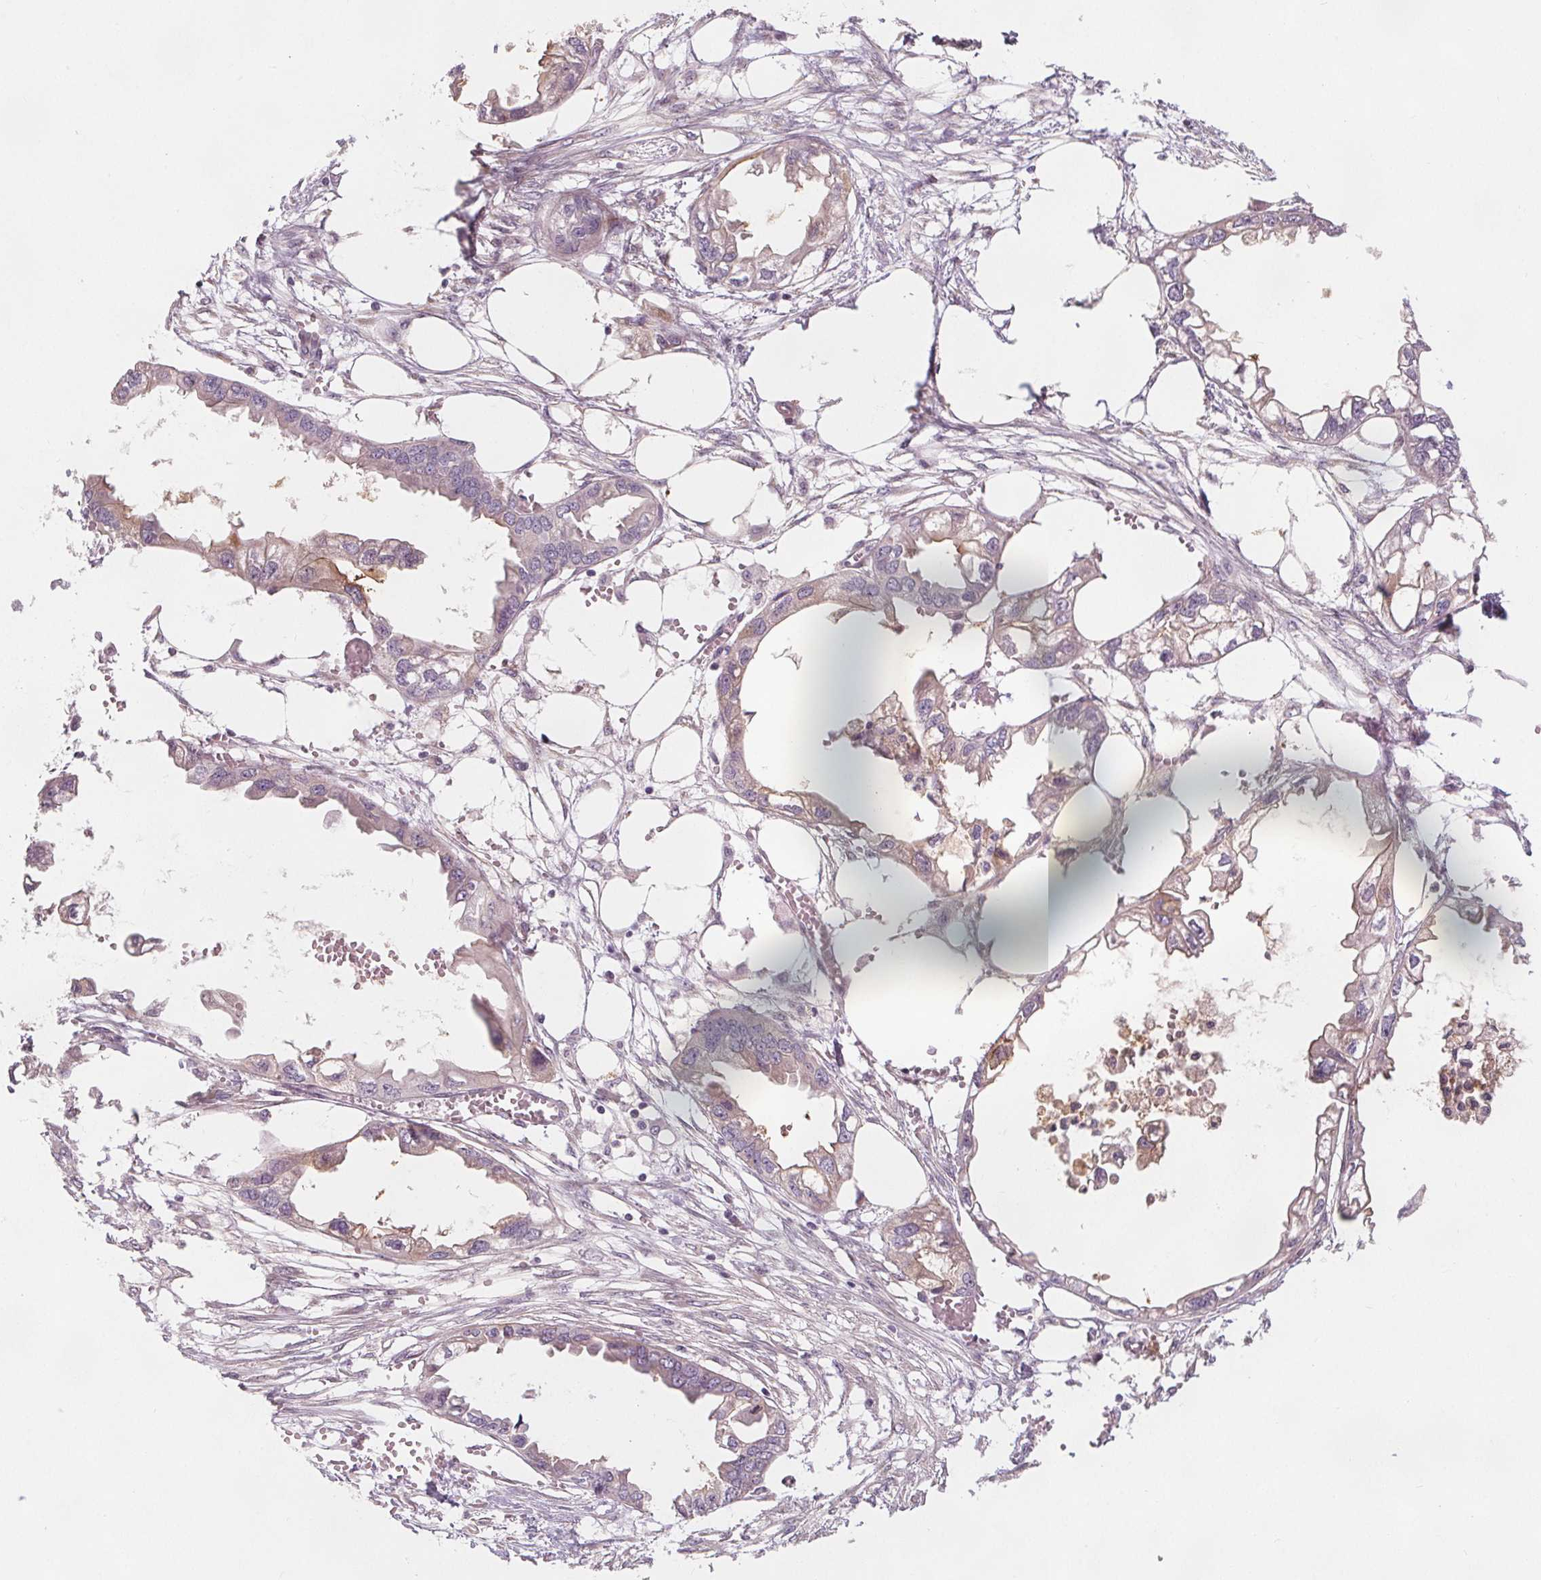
{"staining": {"intensity": "negative", "quantity": "none", "location": "none"}, "tissue": "endometrial cancer", "cell_type": "Tumor cells", "image_type": "cancer", "snomed": [{"axis": "morphology", "description": "Adenocarcinoma, NOS"}, {"axis": "morphology", "description": "Adenocarcinoma, metastatic, NOS"}, {"axis": "topography", "description": "Adipose tissue"}, {"axis": "topography", "description": "Endometrium"}], "caption": "A high-resolution photomicrograph shows immunohistochemistry staining of endometrial metastatic adenocarcinoma, which displays no significant expression in tumor cells.", "gene": "VNN1", "patient": {"sex": "female", "age": 67}}